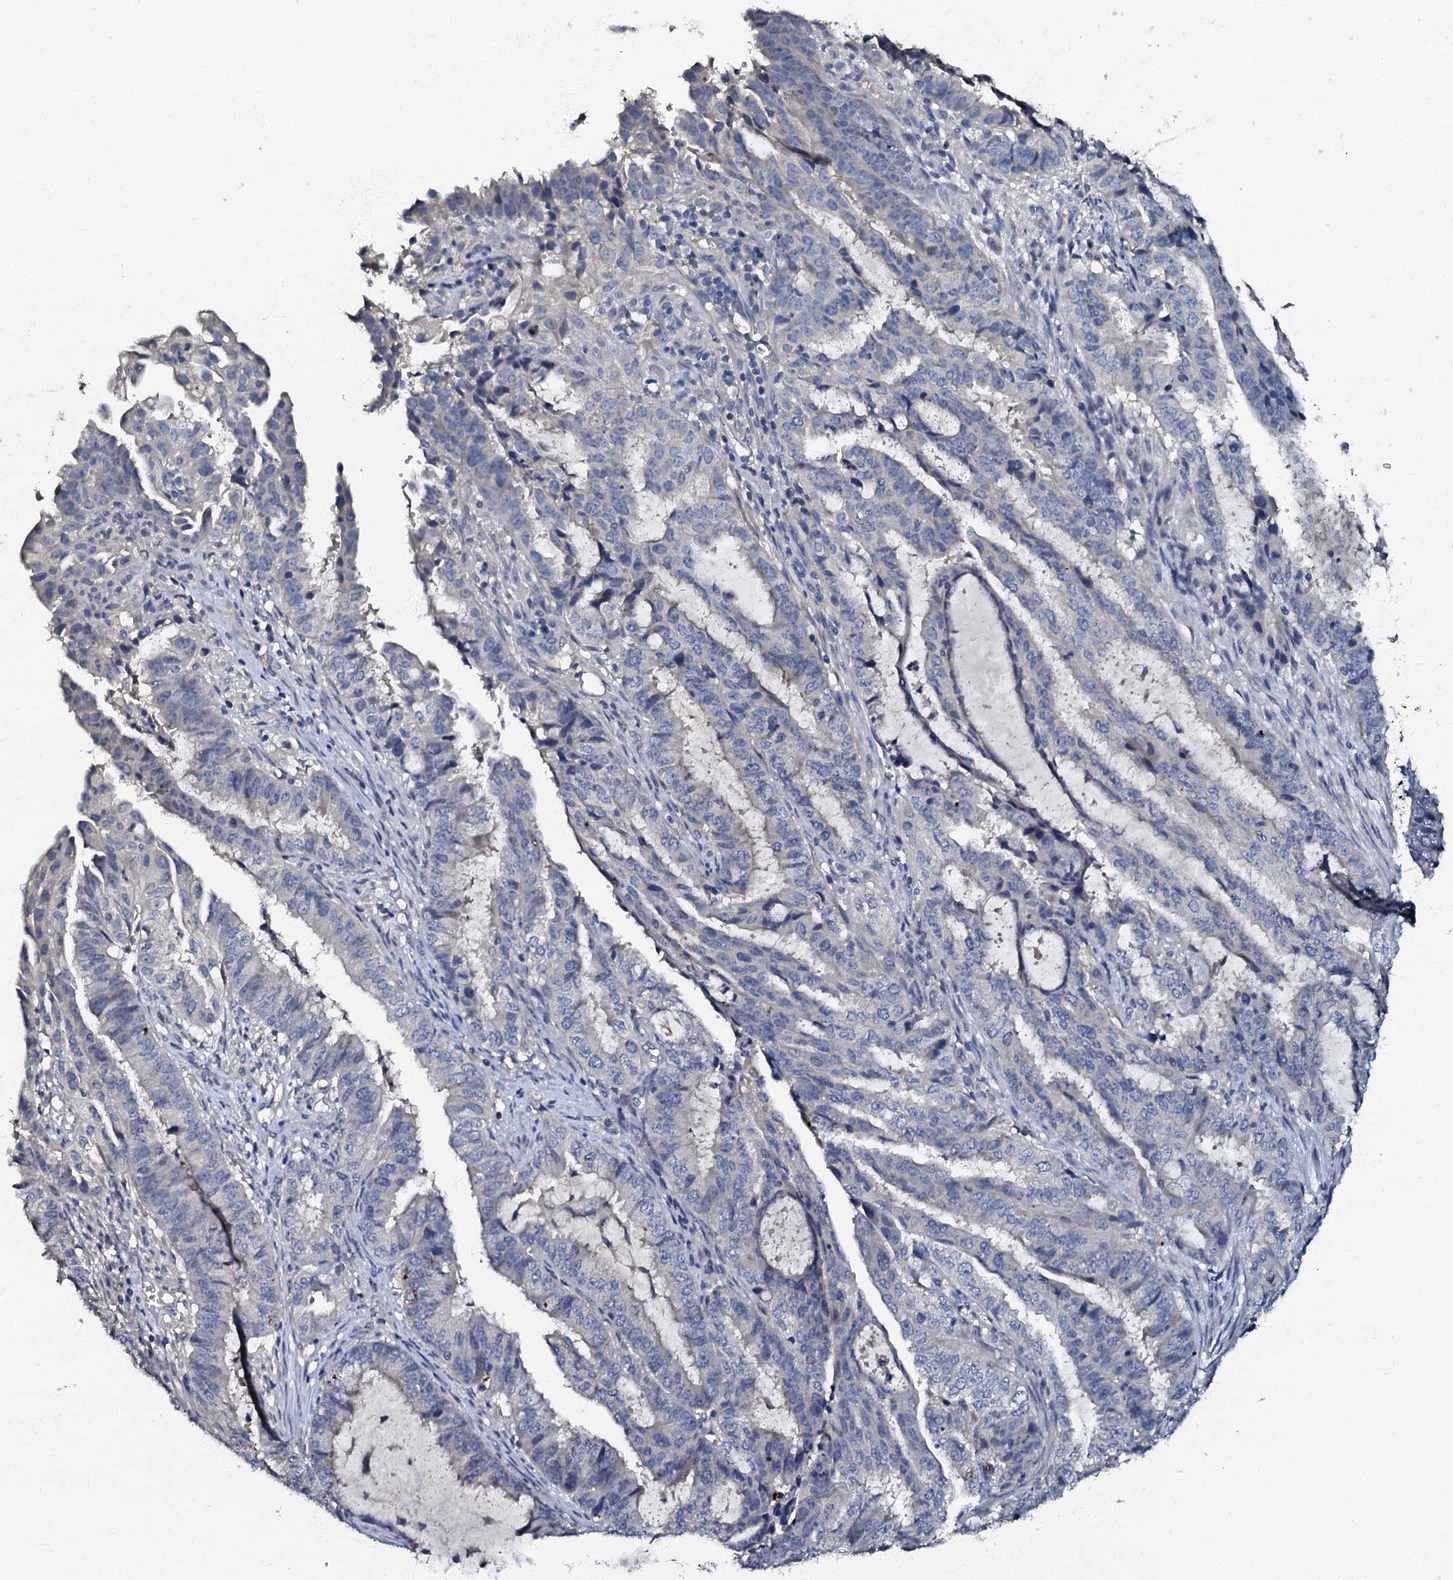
{"staining": {"intensity": "negative", "quantity": "none", "location": "none"}, "tissue": "endometrial cancer", "cell_type": "Tumor cells", "image_type": "cancer", "snomed": [{"axis": "morphology", "description": "Adenocarcinoma, NOS"}, {"axis": "topography", "description": "Endometrium"}], "caption": "Immunohistochemistry (IHC) micrograph of neoplastic tissue: endometrial cancer stained with DAB displays no significant protein staining in tumor cells.", "gene": "OLAH", "patient": {"sex": "female", "age": 51}}